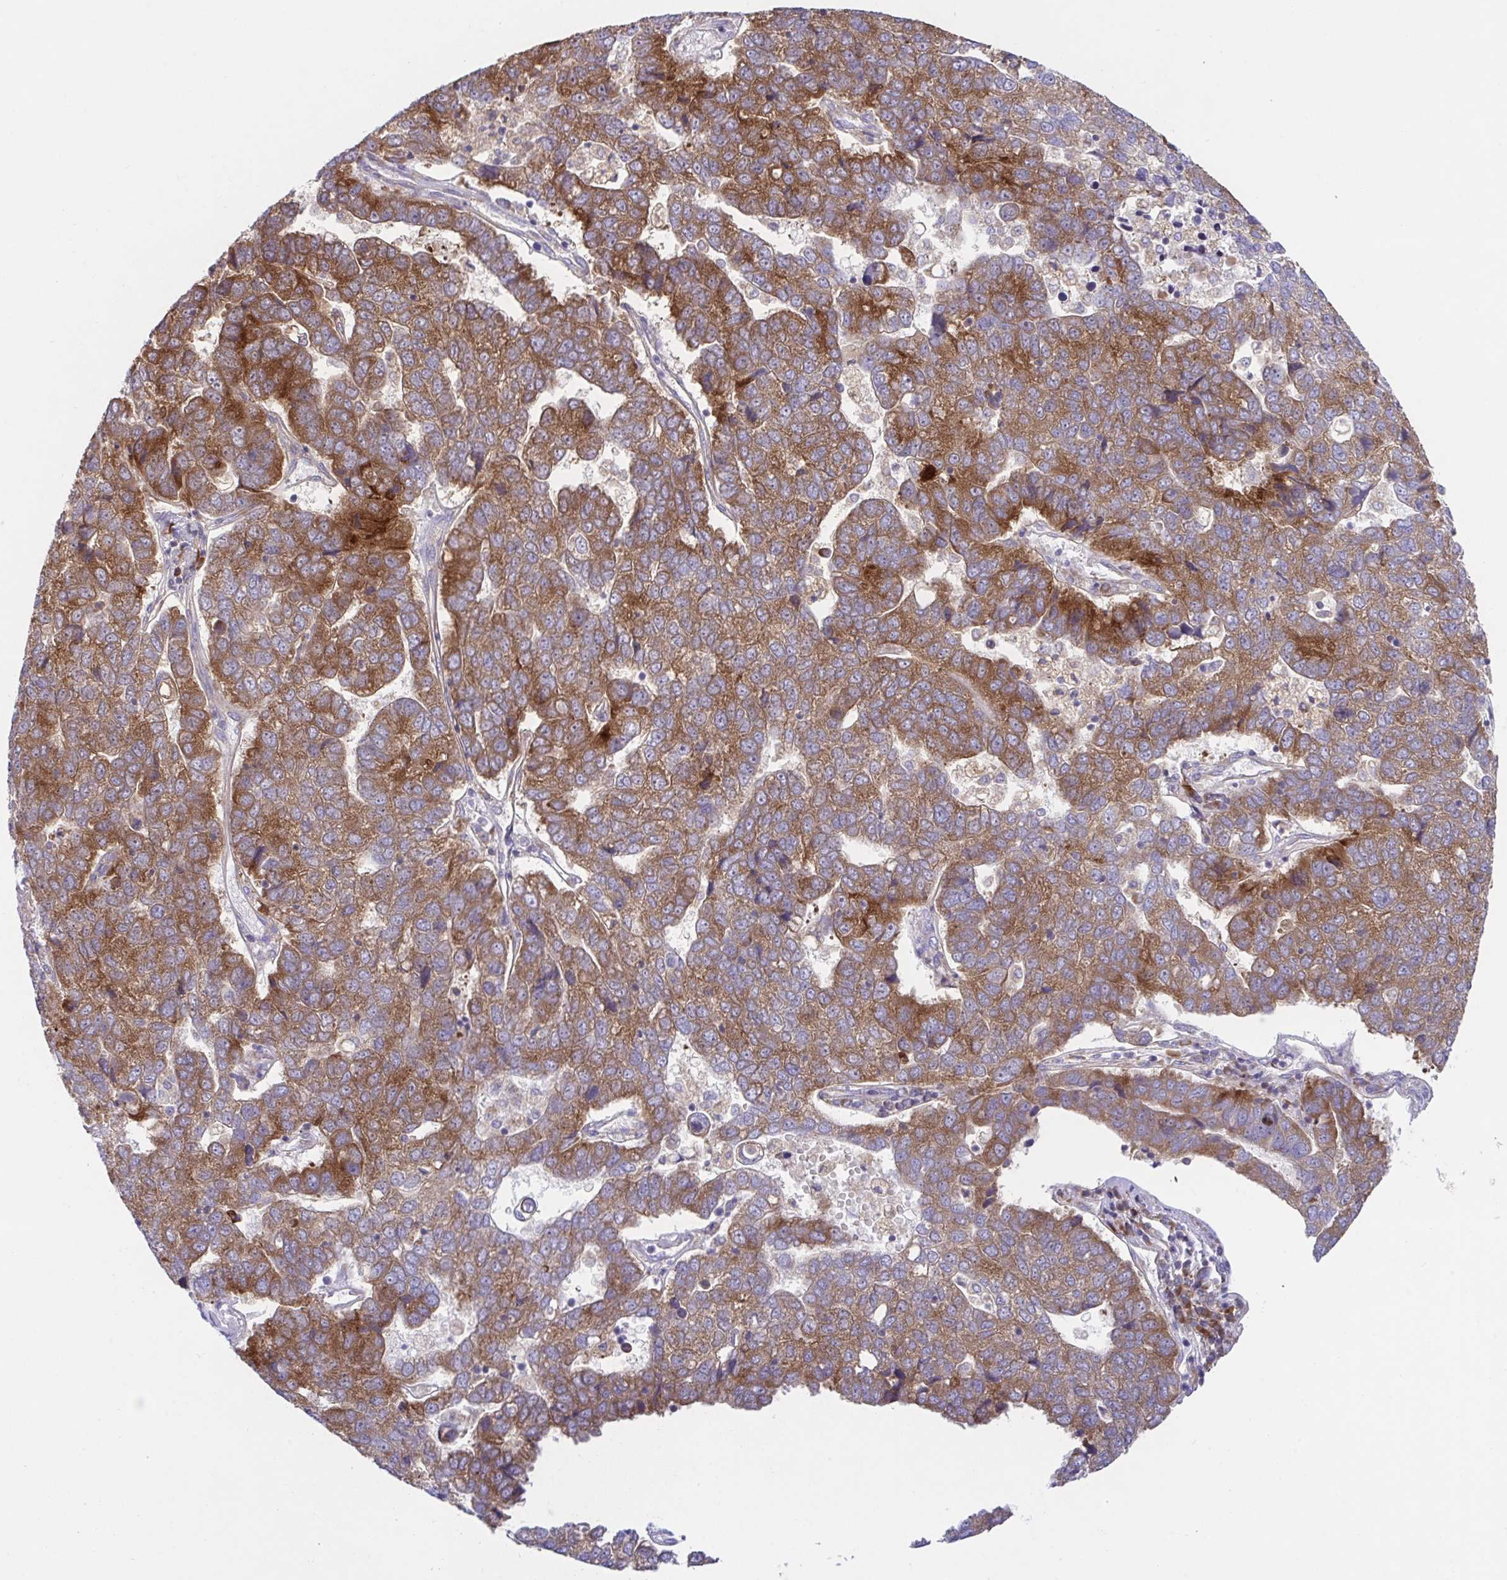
{"staining": {"intensity": "strong", "quantity": ">75%", "location": "cytoplasmic/membranous"}, "tissue": "pancreatic cancer", "cell_type": "Tumor cells", "image_type": "cancer", "snomed": [{"axis": "morphology", "description": "Adenocarcinoma, NOS"}, {"axis": "topography", "description": "Pancreas"}], "caption": "Brown immunohistochemical staining in pancreatic adenocarcinoma demonstrates strong cytoplasmic/membranous staining in approximately >75% of tumor cells.", "gene": "FAU", "patient": {"sex": "female", "age": 61}}